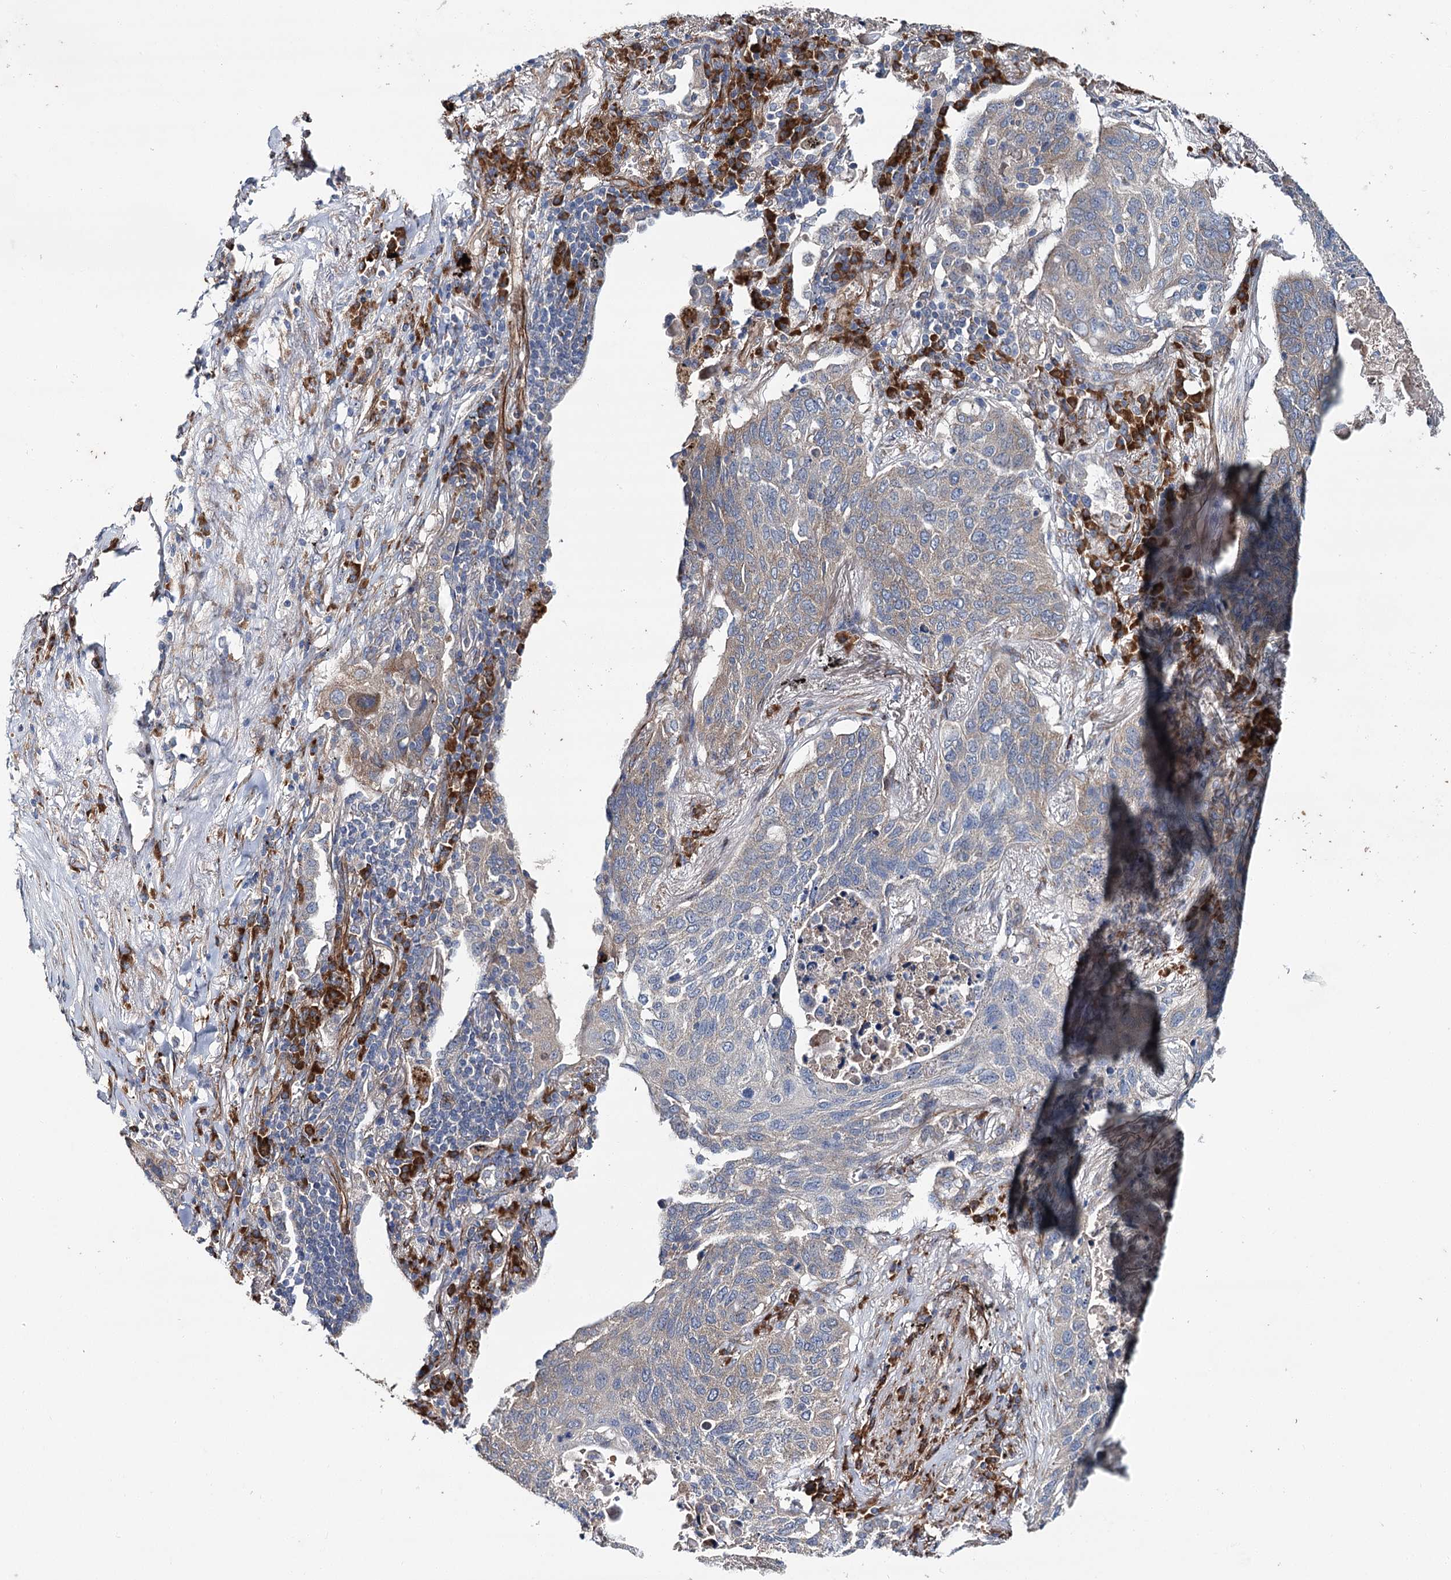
{"staining": {"intensity": "negative", "quantity": "none", "location": "none"}, "tissue": "lung cancer", "cell_type": "Tumor cells", "image_type": "cancer", "snomed": [{"axis": "morphology", "description": "Squamous cell carcinoma, NOS"}, {"axis": "topography", "description": "Lung"}], "caption": "This image is of squamous cell carcinoma (lung) stained with IHC to label a protein in brown with the nuclei are counter-stained blue. There is no staining in tumor cells.", "gene": "SPATS2", "patient": {"sex": "female", "age": 63}}